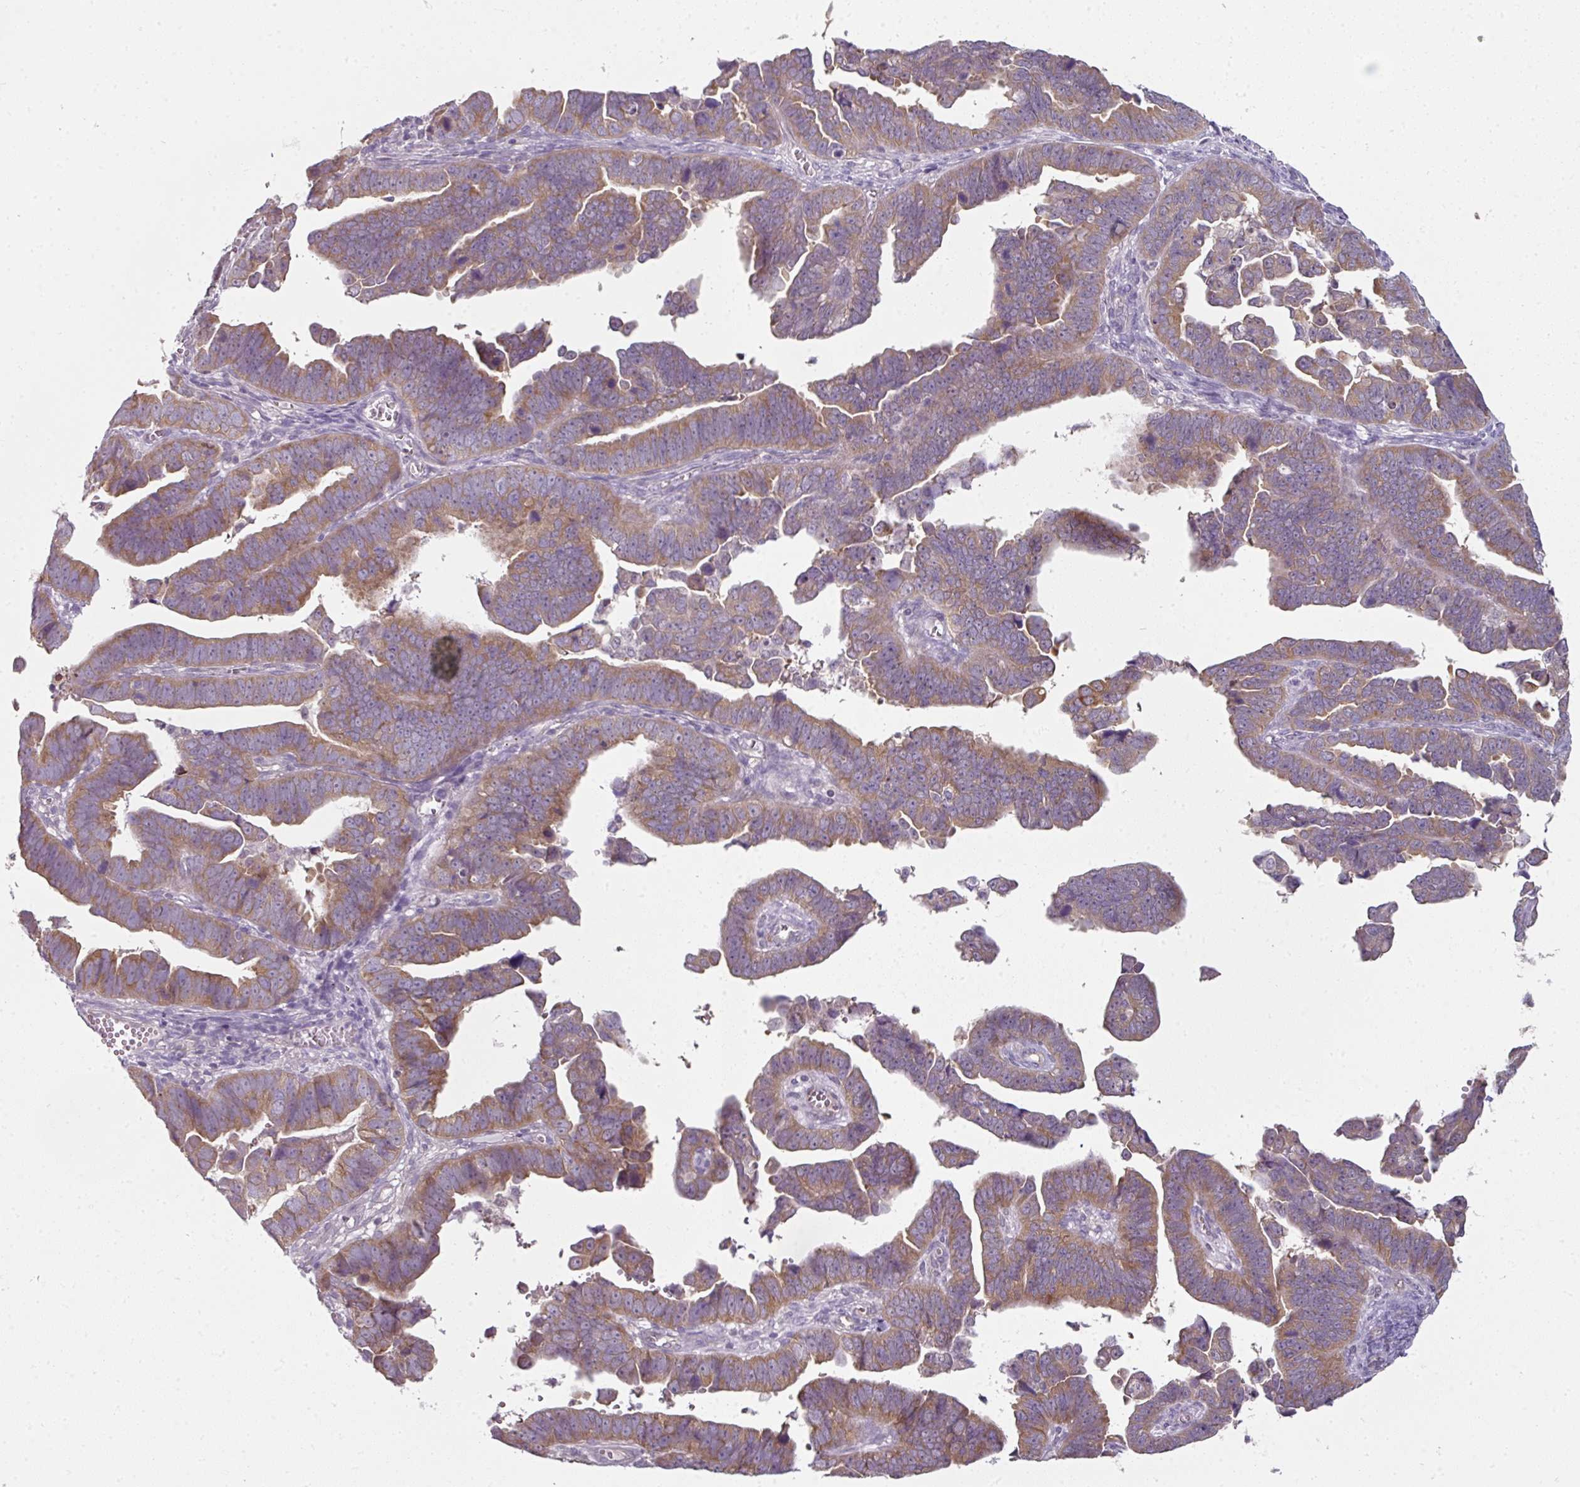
{"staining": {"intensity": "moderate", "quantity": ">75%", "location": "cytoplasmic/membranous"}, "tissue": "endometrial cancer", "cell_type": "Tumor cells", "image_type": "cancer", "snomed": [{"axis": "morphology", "description": "Adenocarcinoma, NOS"}, {"axis": "topography", "description": "Endometrium"}], "caption": "This image shows endometrial cancer (adenocarcinoma) stained with immunohistochemistry (IHC) to label a protein in brown. The cytoplasmic/membranous of tumor cells show moderate positivity for the protein. Nuclei are counter-stained blue.", "gene": "C19orf33", "patient": {"sex": "female", "age": 75}}